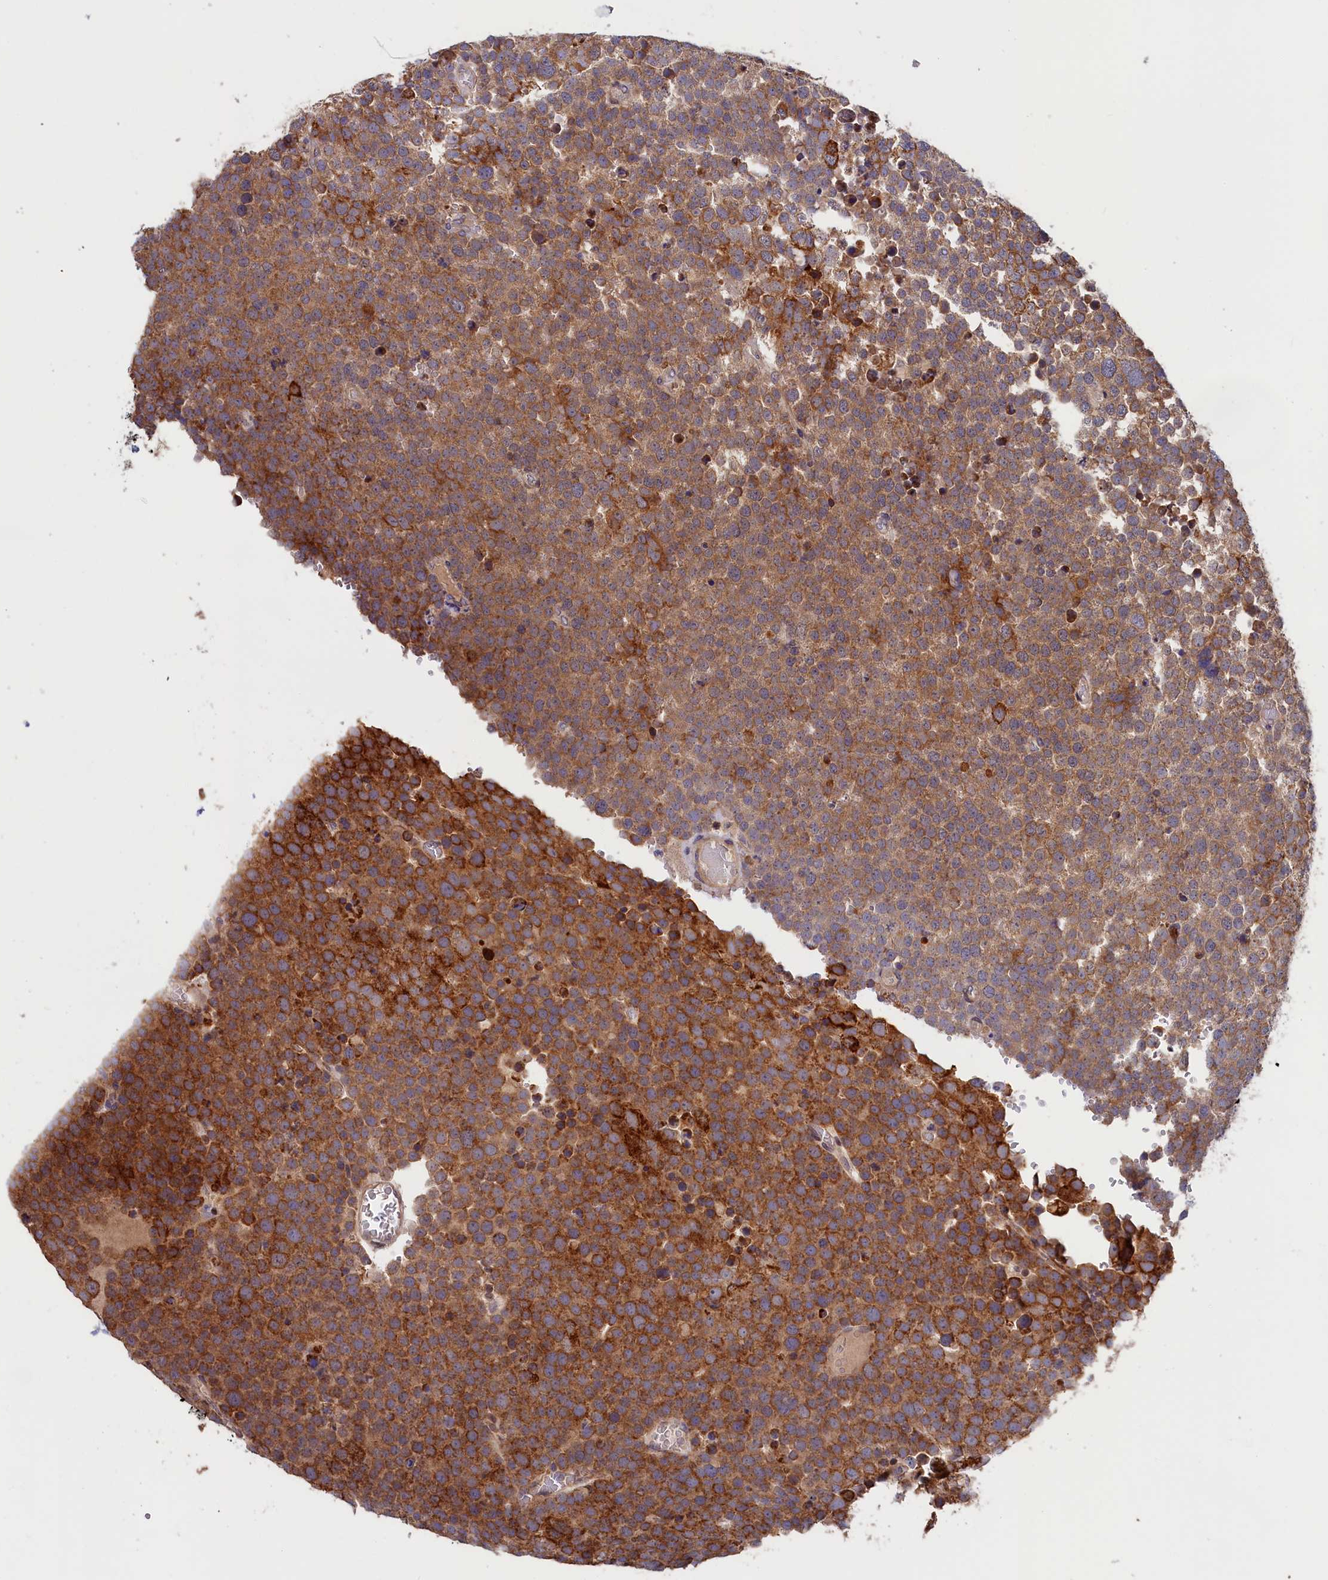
{"staining": {"intensity": "moderate", "quantity": ">75%", "location": "cytoplasmic/membranous"}, "tissue": "testis cancer", "cell_type": "Tumor cells", "image_type": "cancer", "snomed": [{"axis": "morphology", "description": "Seminoma, NOS"}, {"axis": "topography", "description": "Testis"}], "caption": "Human testis cancer stained with a brown dye demonstrates moderate cytoplasmic/membranous positive expression in about >75% of tumor cells.", "gene": "CEP44", "patient": {"sex": "male", "age": 71}}